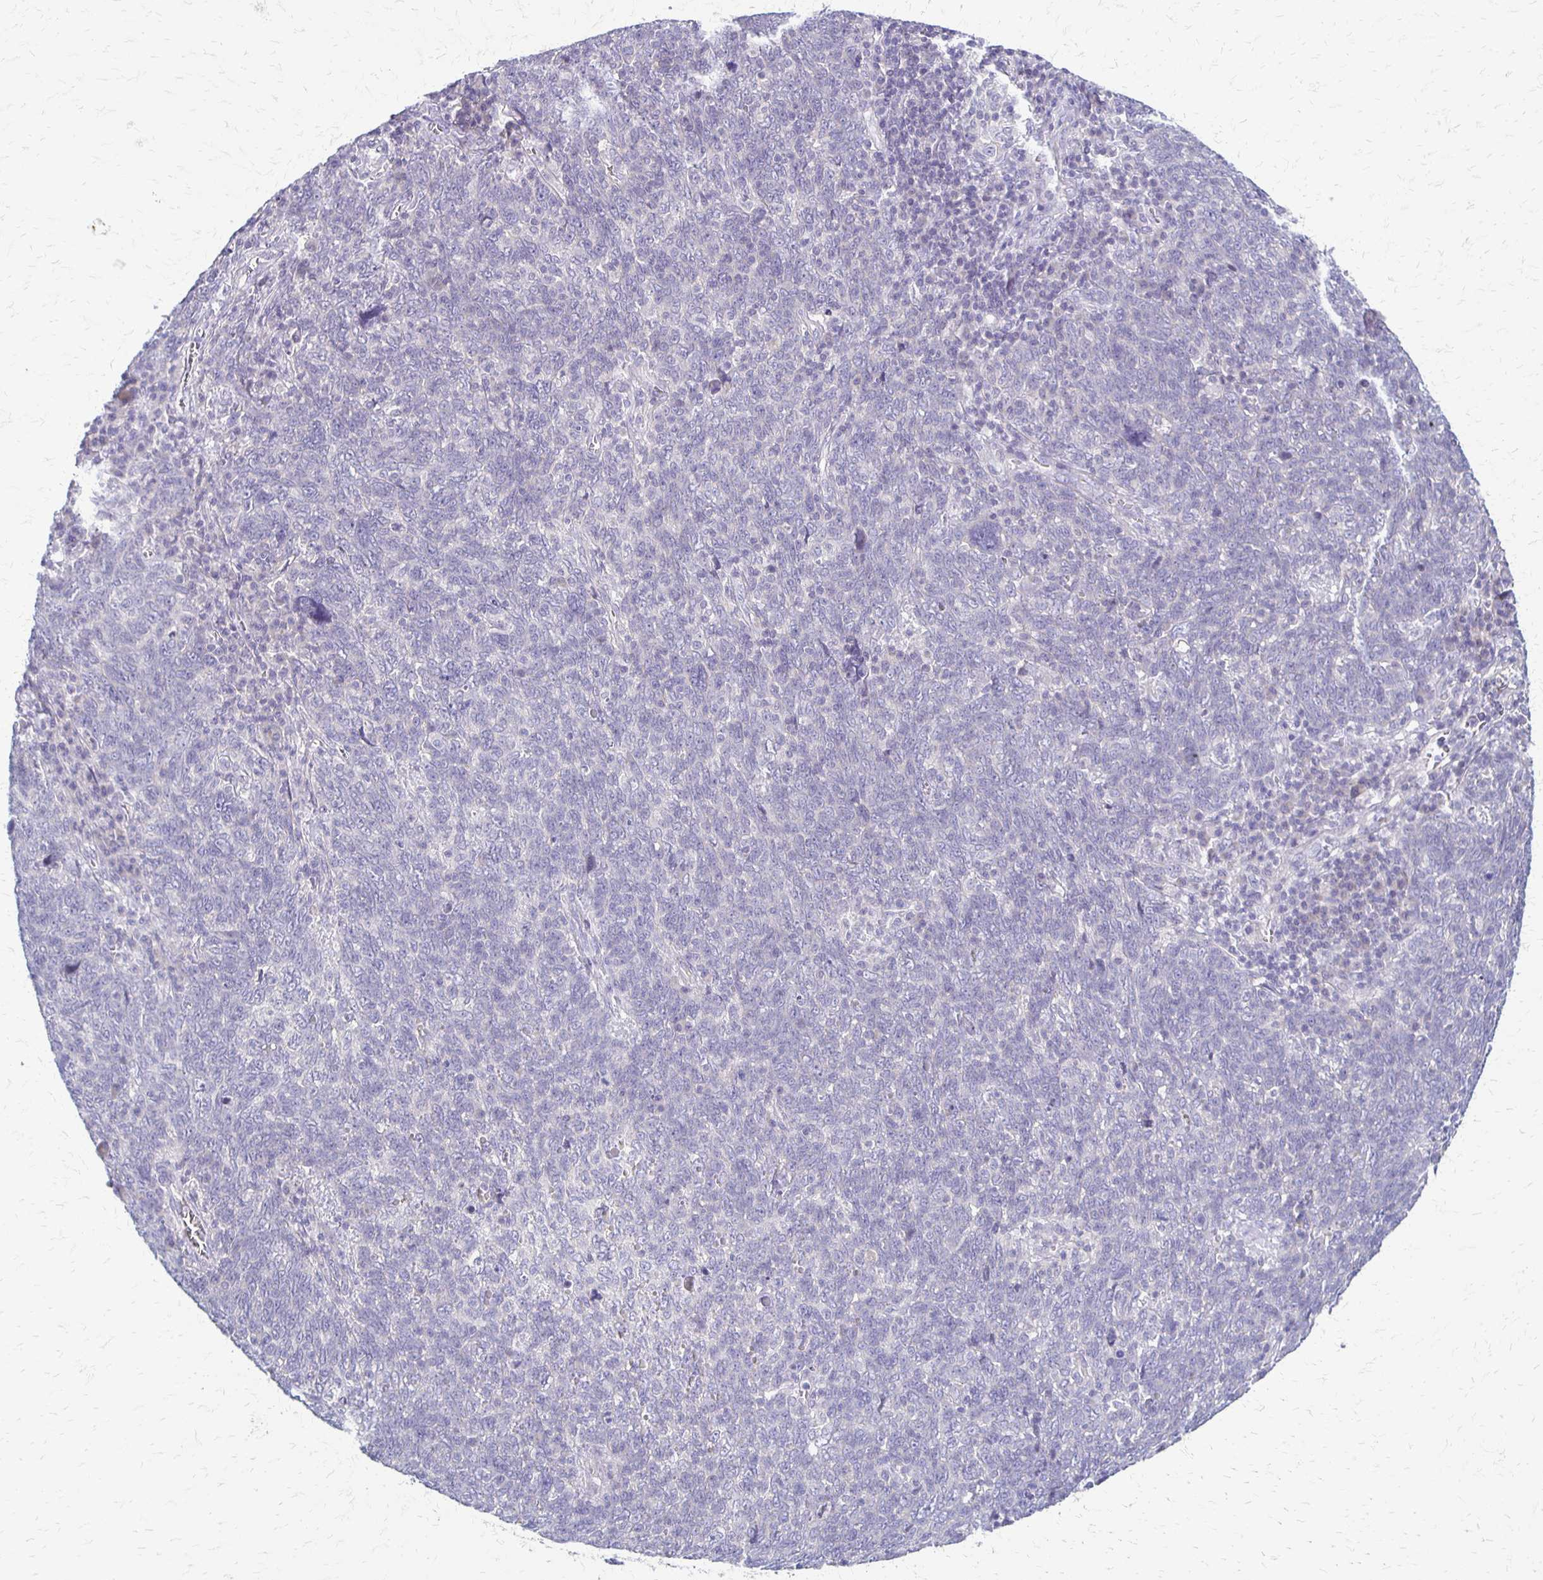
{"staining": {"intensity": "negative", "quantity": "none", "location": "none"}, "tissue": "lung cancer", "cell_type": "Tumor cells", "image_type": "cancer", "snomed": [{"axis": "morphology", "description": "Squamous cell carcinoma, NOS"}, {"axis": "topography", "description": "Lung"}], "caption": "Squamous cell carcinoma (lung) stained for a protein using IHC reveals no expression tumor cells.", "gene": "RHOC", "patient": {"sex": "female", "age": 72}}